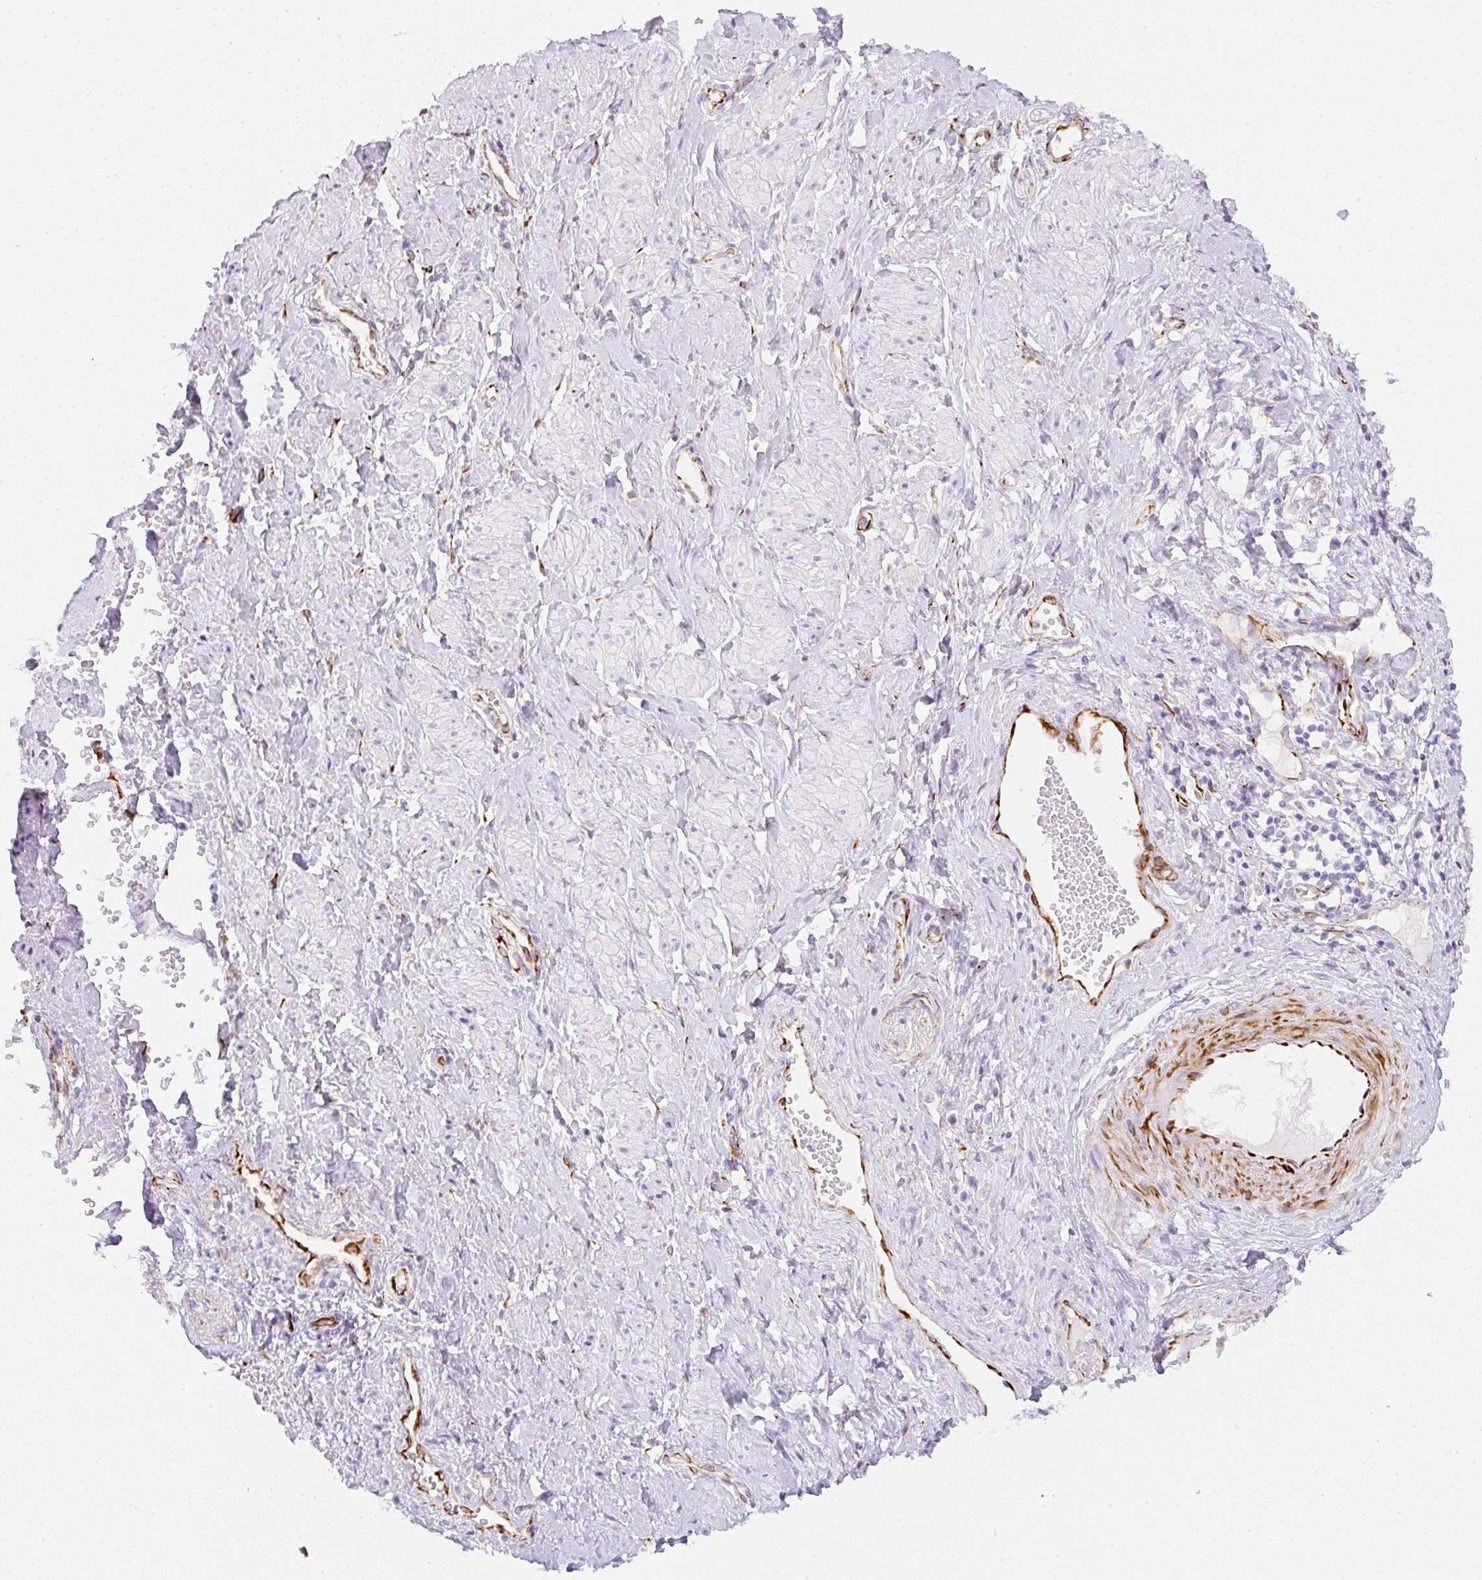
{"staining": {"intensity": "negative", "quantity": "none", "location": "none"}, "tissue": "cervical cancer", "cell_type": "Tumor cells", "image_type": "cancer", "snomed": [{"axis": "morphology", "description": "Adenocarcinoma, NOS"}, {"axis": "topography", "description": "Cervix"}], "caption": "A high-resolution micrograph shows immunohistochemistry staining of adenocarcinoma (cervical), which demonstrates no significant staining in tumor cells.", "gene": "ZNF689", "patient": {"sex": "female", "age": 42}}